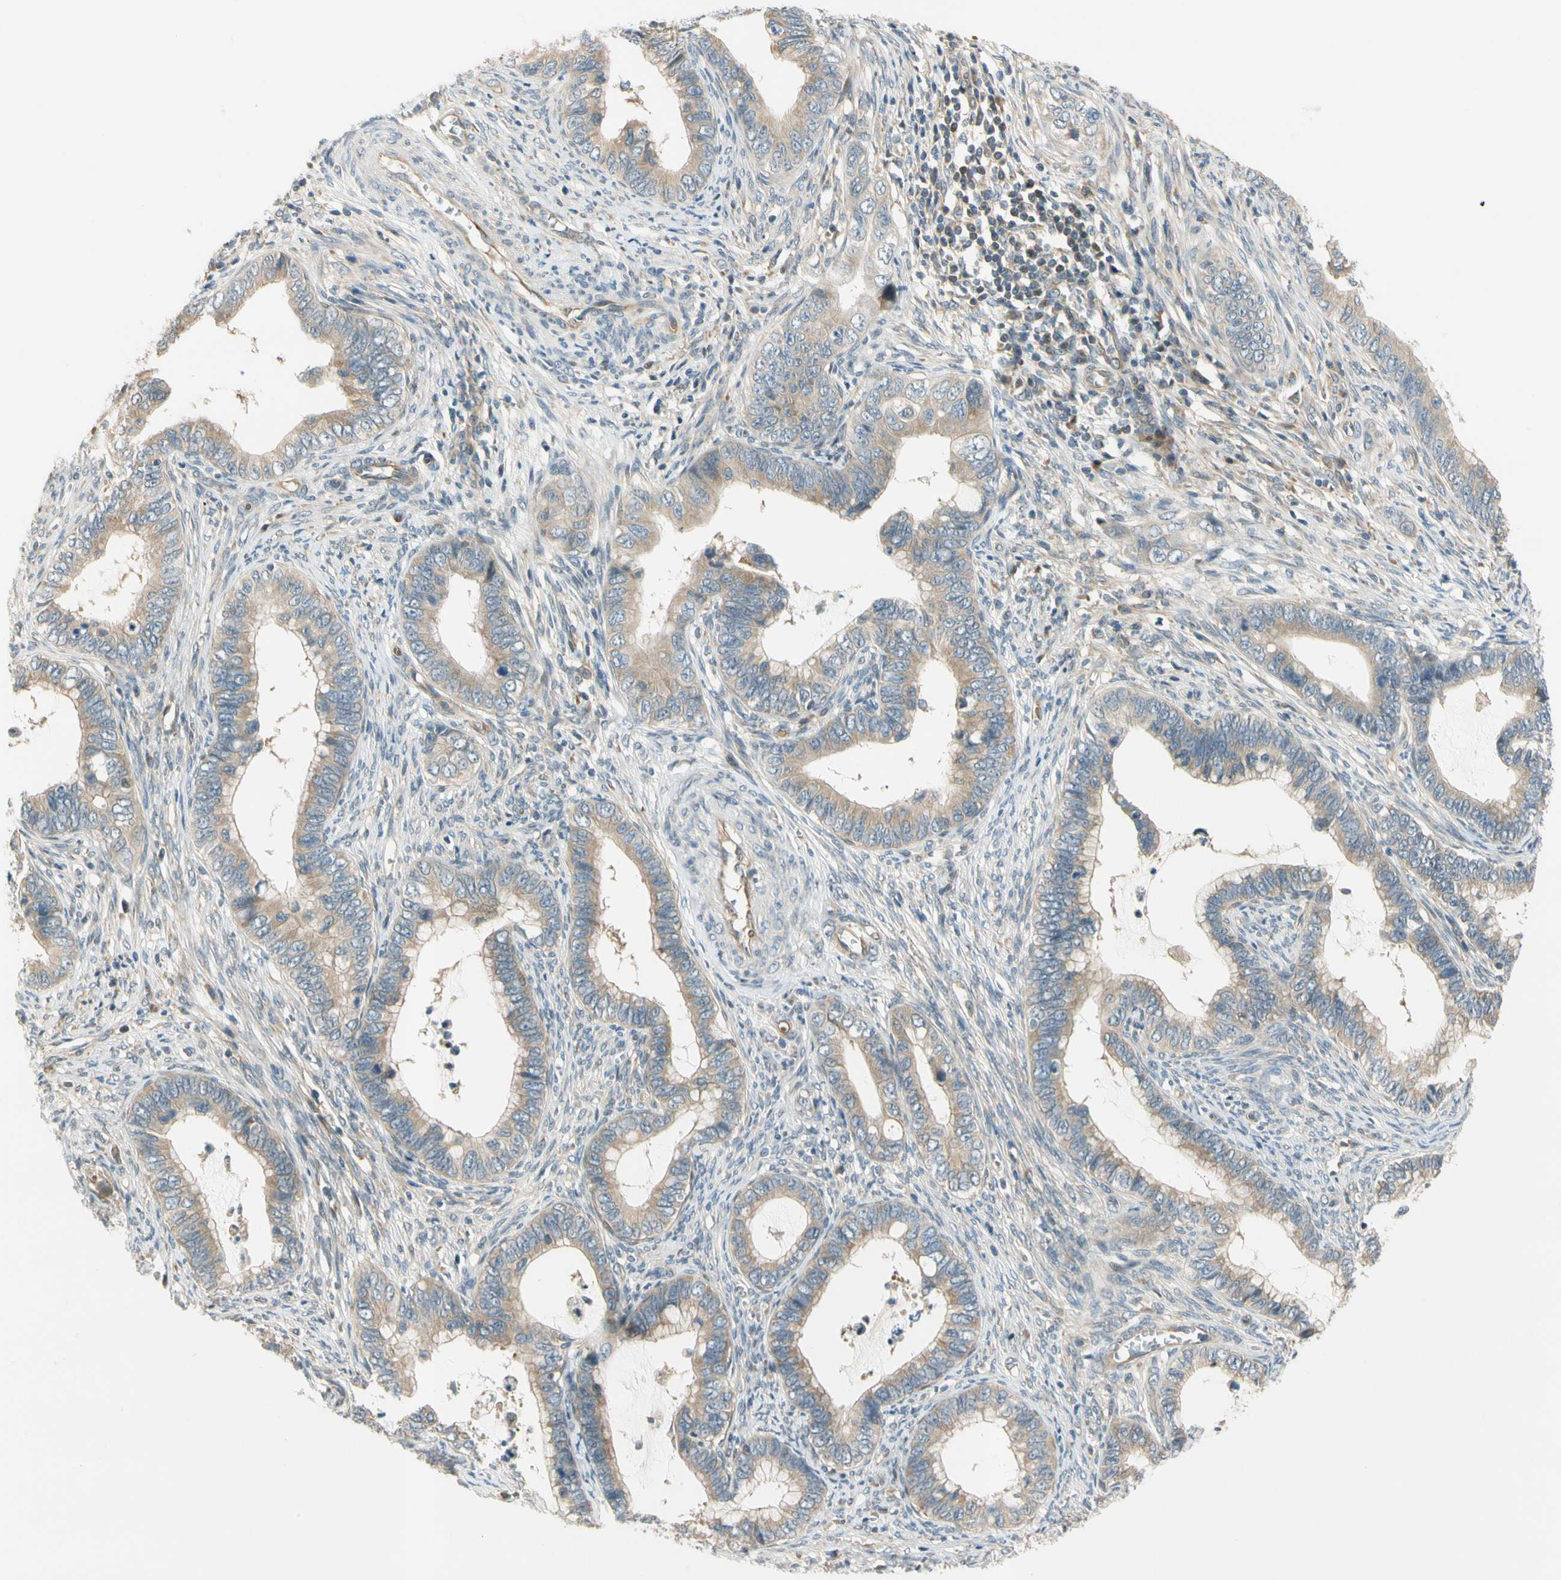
{"staining": {"intensity": "weak", "quantity": ">75%", "location": "cytoplasmic/membranous"}, "tissue": "cervical cancer", "cell_type": "Tumor cells", "image_type": "cancer", "snomed": [{"axis": "morphology", "description": "Adenocarcinoma, NOS"}, {"axis": "topography", "description": "Cervix"}], "caption": "Immunohistochemistry (IHC) of cervical cancer reveals low levels of weak cytoplasmic/membranous positivity in approximately >75% of tumor cells.", "gene": "GATD1", "patient": {"sex": "female", "age": 44}}